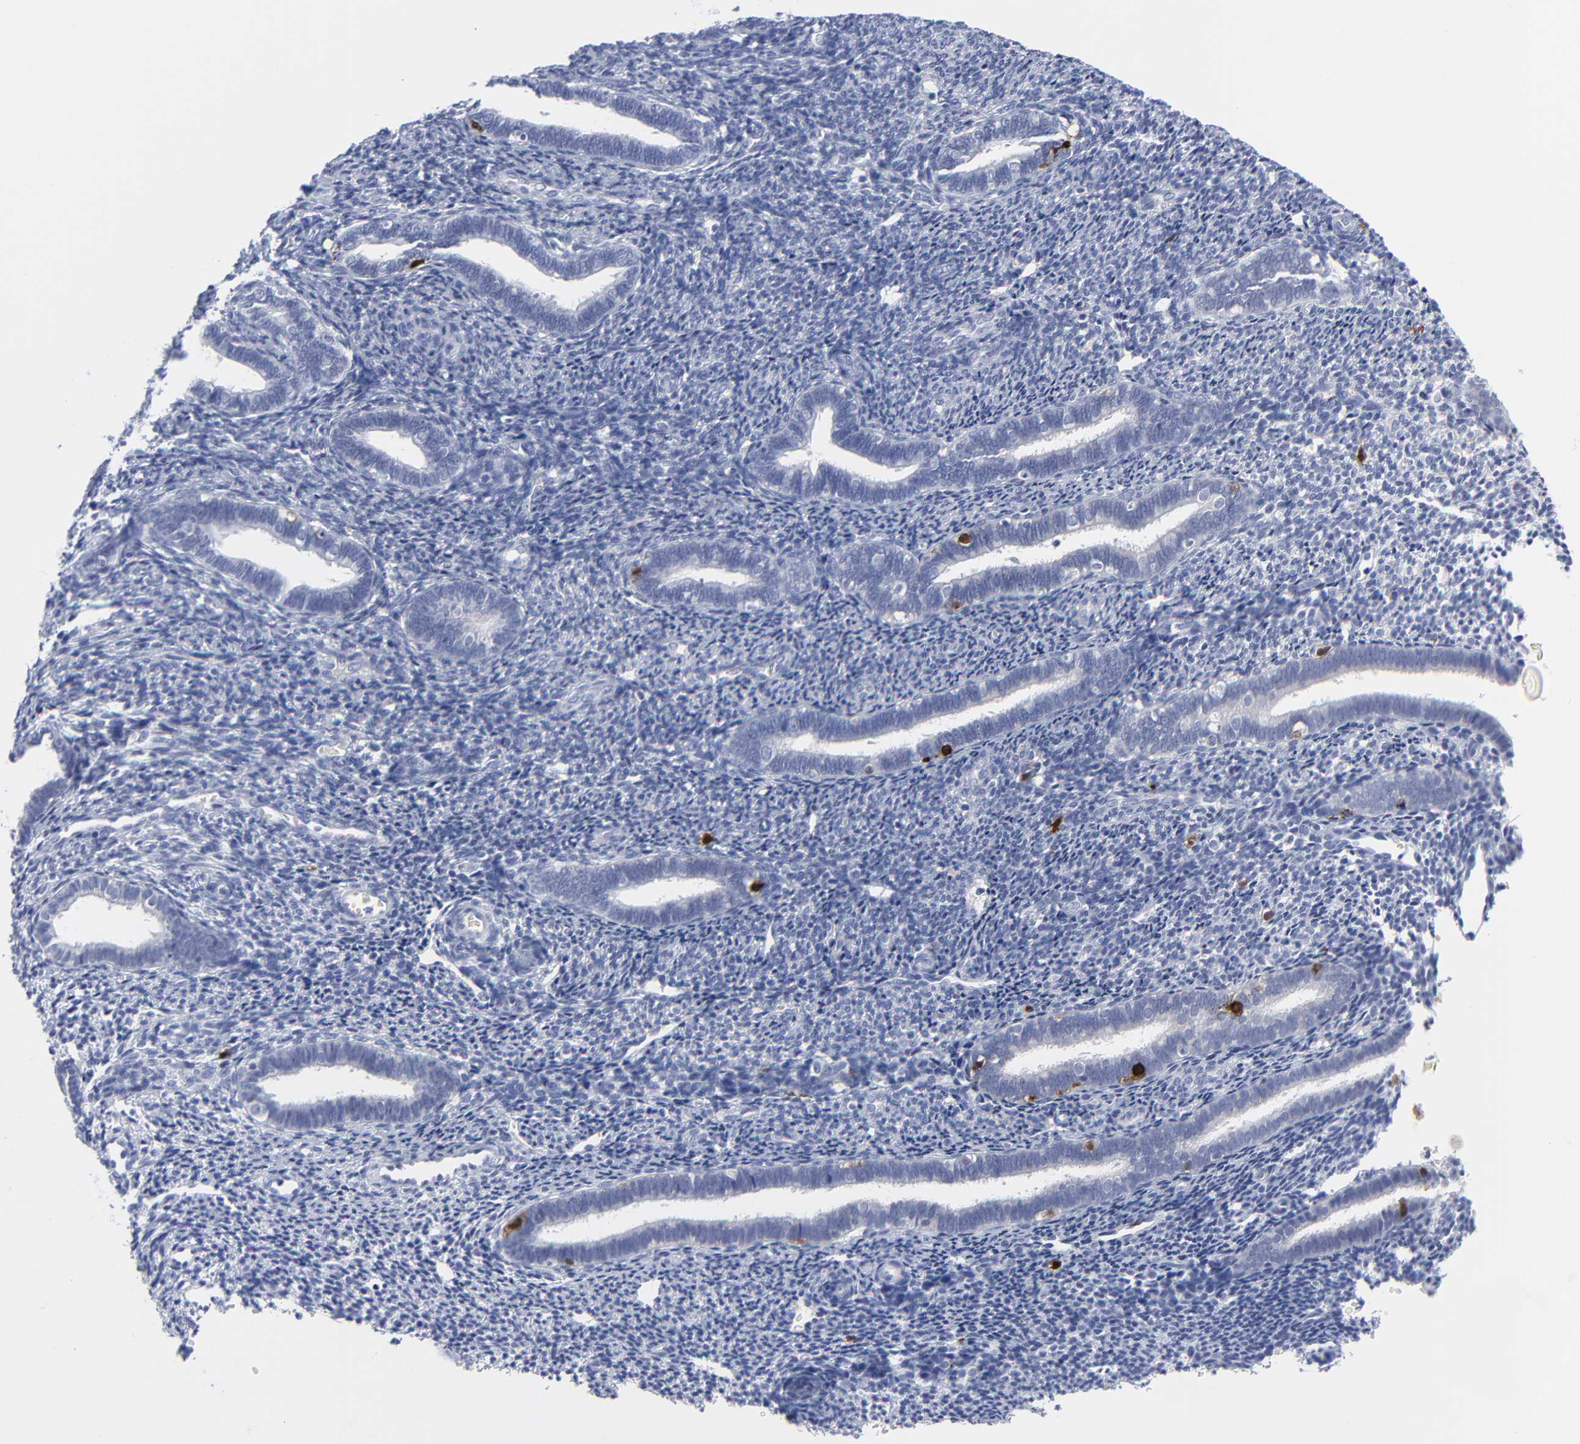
{"staining": {"intensity": "strong", "quantity": "<25%", "location": "cytoplasmic/membranous,nuclear"}, "tissue": "endometrium", "cell_type": "Cells in endometrial stroma", "image_type": "normal", "snomed": [{"axis": "morphology", "description": "Normal tissue, NOS"}, {"axis": "topography", "description": "Endometrium"}], "caption": "Strong cytoplasmic/membranous,nuclear expression for a protein is appreciated in approximately <25% of cells in endometrial stroma of benign endometrium using immunohistochemistry (IHC).", "gene": "CDK1", "patient": {"sex": "female", "age": 27}}